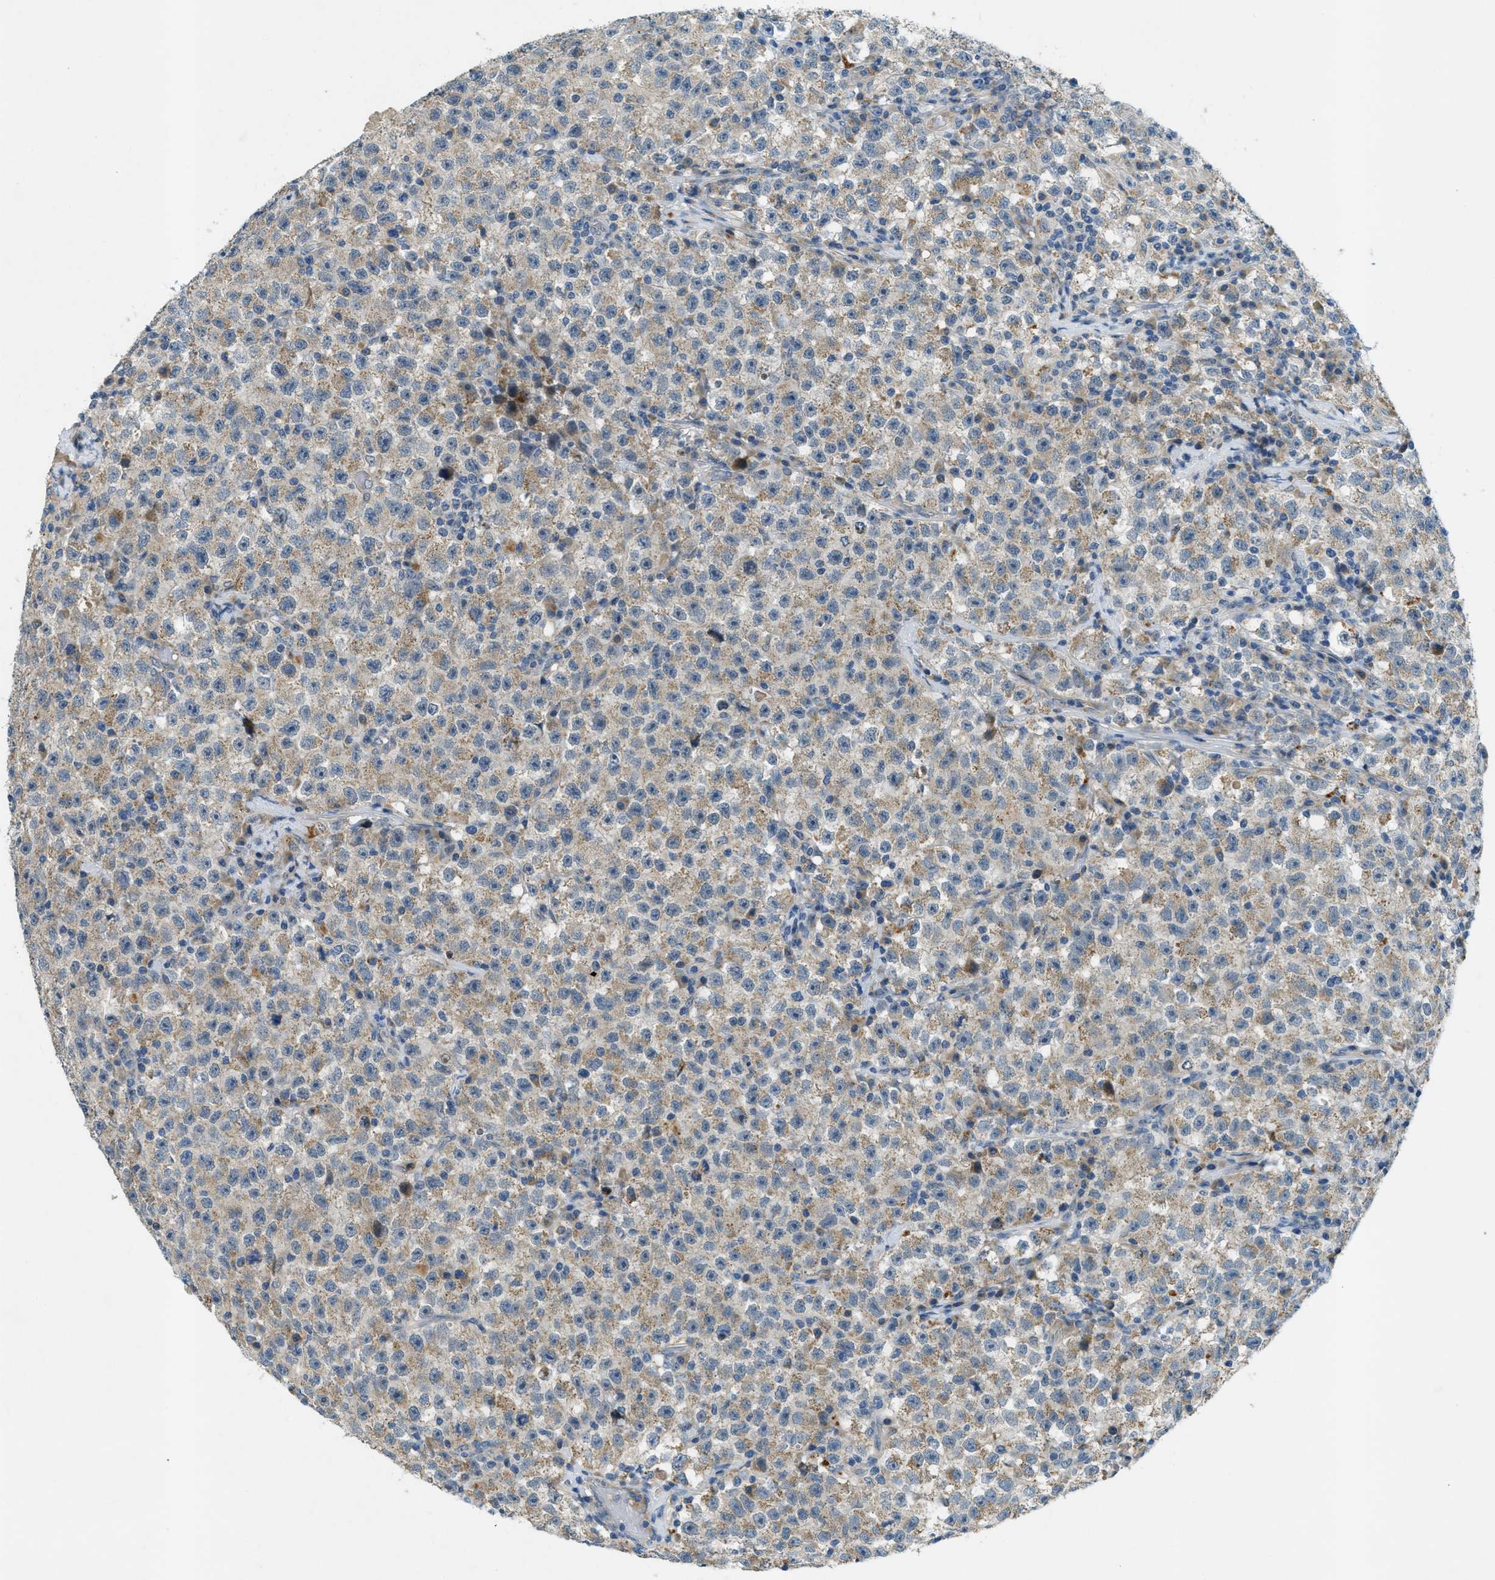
{"staining": {"intensity": "moderate", "quantity": ">75%", "location": "cytoplasmic/membranous"}, "tissue": "testis cancer", "cell_type": "Tumor cells", "image_type": "cancer", "snomed": [{"axis": "morphology", "description": "Seminoma, NOS"}, {"axis": "topography", "description": "Testis"}], "caption": "This is a micrograph of immunohistochemistry staining of testis cancer, which shows moderate staining in the cytoplasmic/membranous of tumor cells.", "gene": "SNX14", "patient": {"sex": "male", "age": 22}}